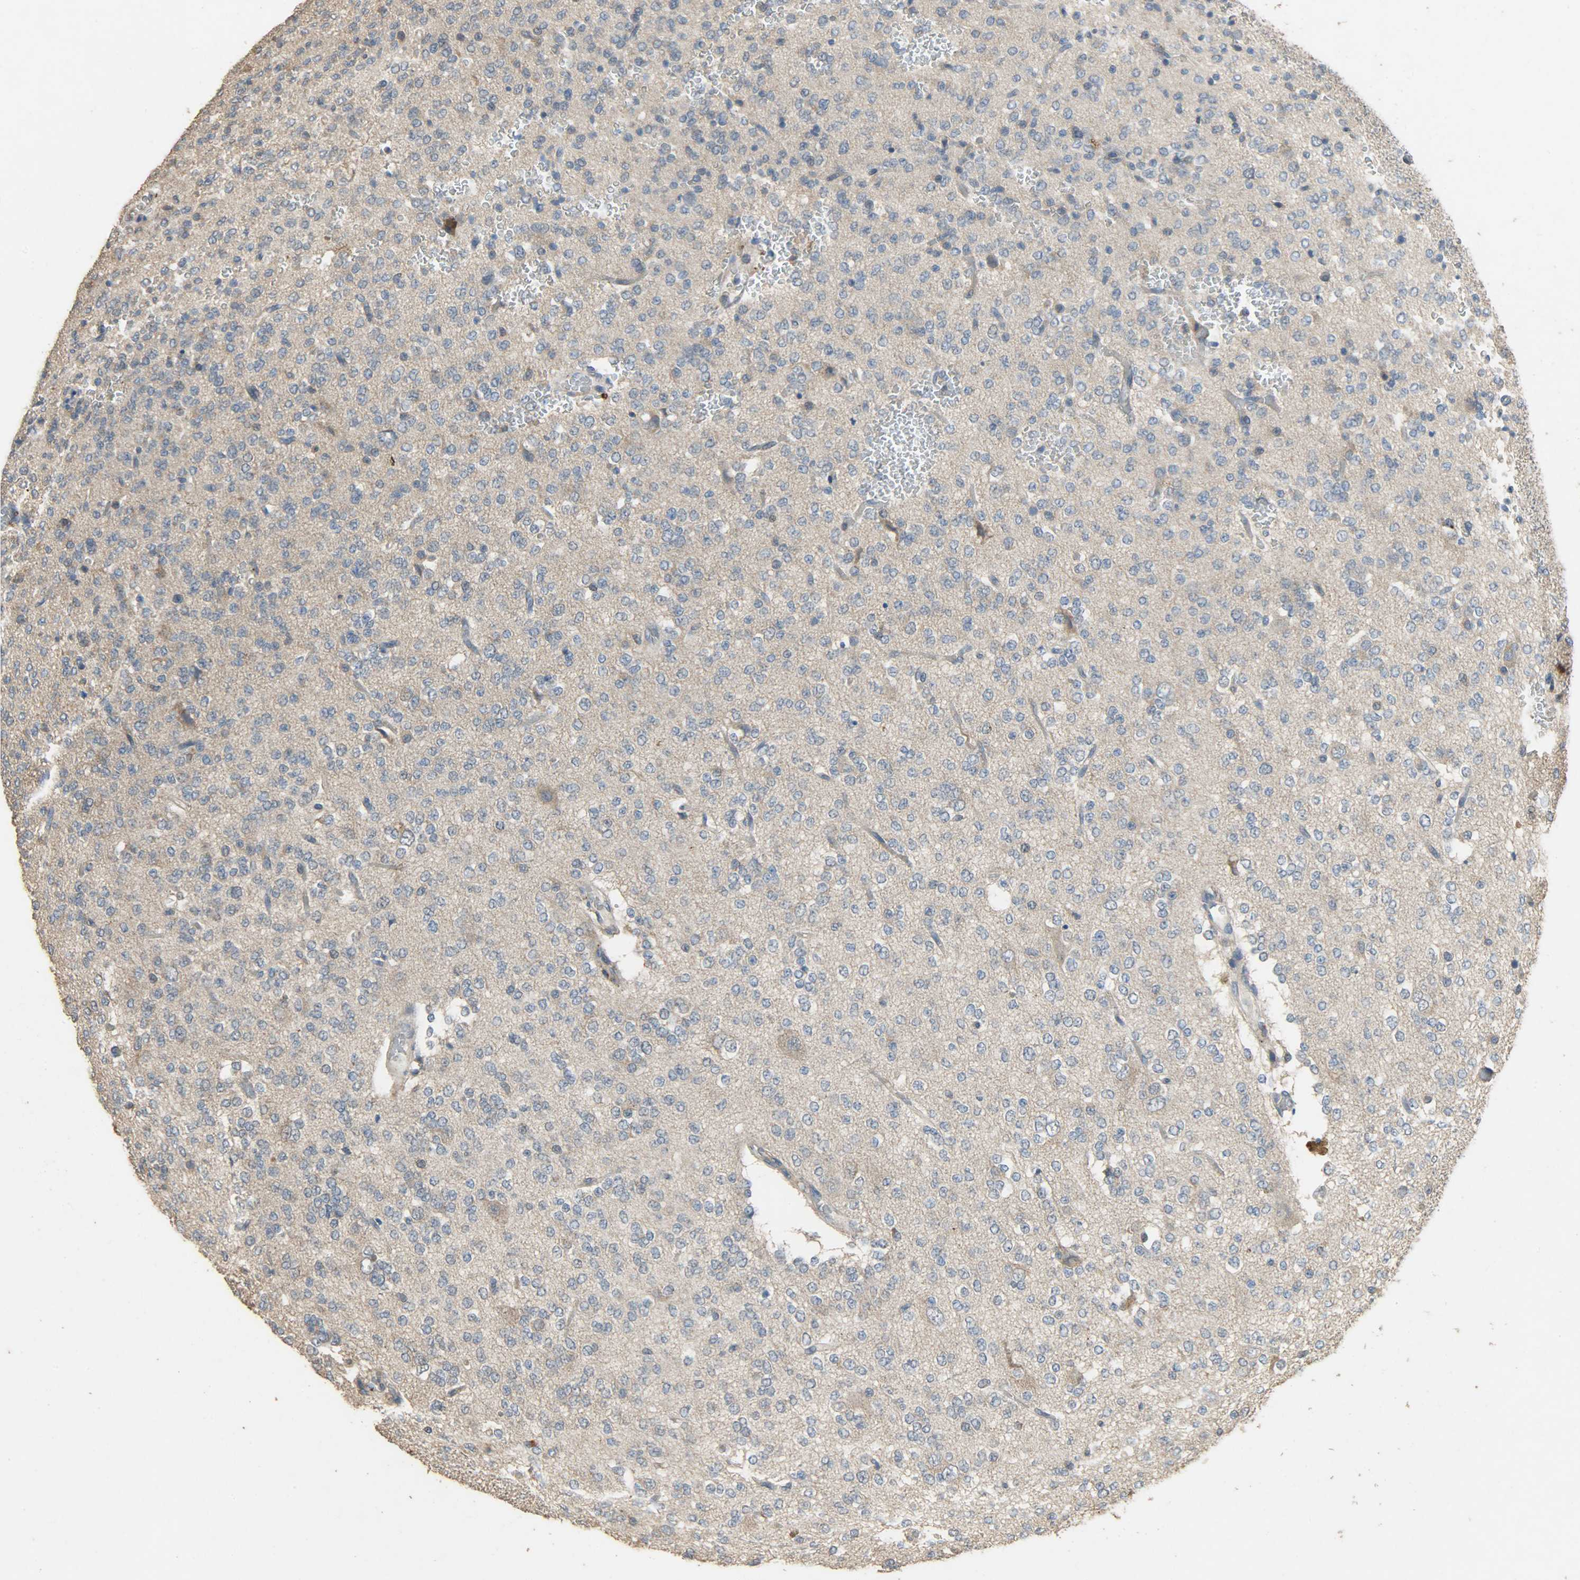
{"staining": {"intensity": "weak", "quantity": ">75%", "location": "cytoplasmic/membranous"}, "tissue": "glioma", "cell_type": "Tumor cells", "image_type": "cancer", "snomed": [{"axis": "morphology", "description": "Glioma, malignant, Low grade"}, {"axis": "topography", "description": "Brain"}], "caption": "IHC staining of low-grade glioma (malignant), which reveals low levels of weak cytoplasmic/membranous expression in about >75% of tumor cells indicating weak cytoplasmic/membranous protein expression. The staining was performed using DAB (3,3'-diaminobenzidine) (brown) for protein detection and nuclei were counterstained in hematoxylin (blue).", "gene": "CDKN2C", "patient": {"sex": "male", "age": 38}}